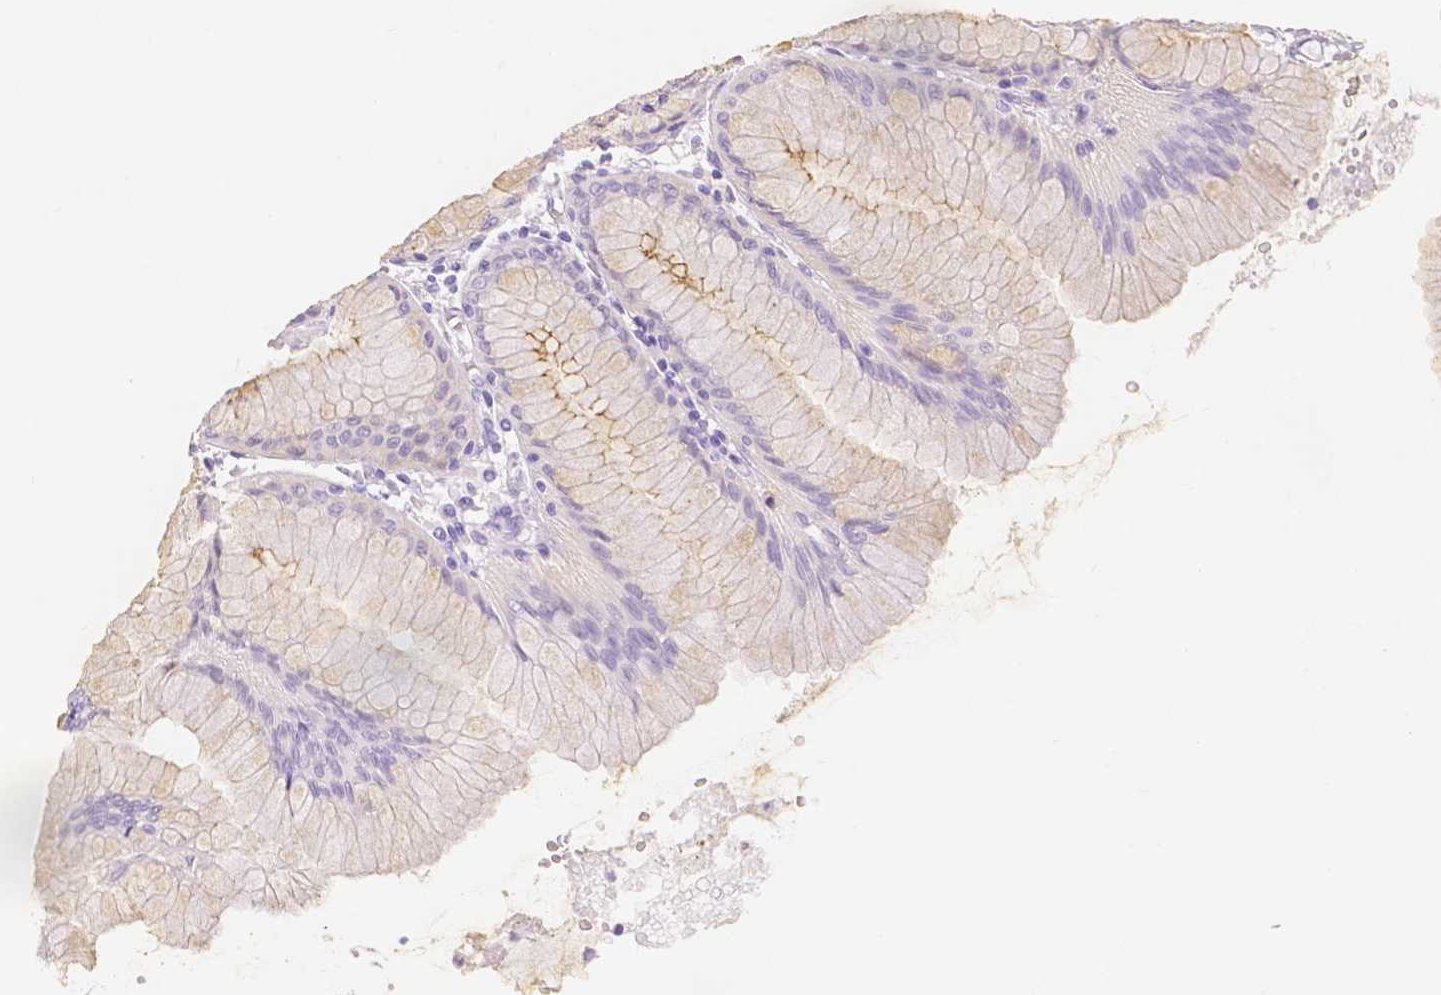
{"staining": {"intensity": "moderate", "quantity": "<25%", "location": "cytoplasmic/membranous"}, "tissue": "stomach", "cell_type": "Glandular cells", "image_type": "normal", "snomed": [{"axis": "morphology", "description": "Normal tissue, NOS"}, {"axis": "topography", "description": "Stomach"}], "caption": "Immunohistochemical staining of unremarkable human stomach exhibits <25% levels of moderate cytoplasmic/membranous protein positivity in approximately <25% of glandular cells.", "gene": "SLC27A5", "patient": {"sex": "female", "age": 57}}